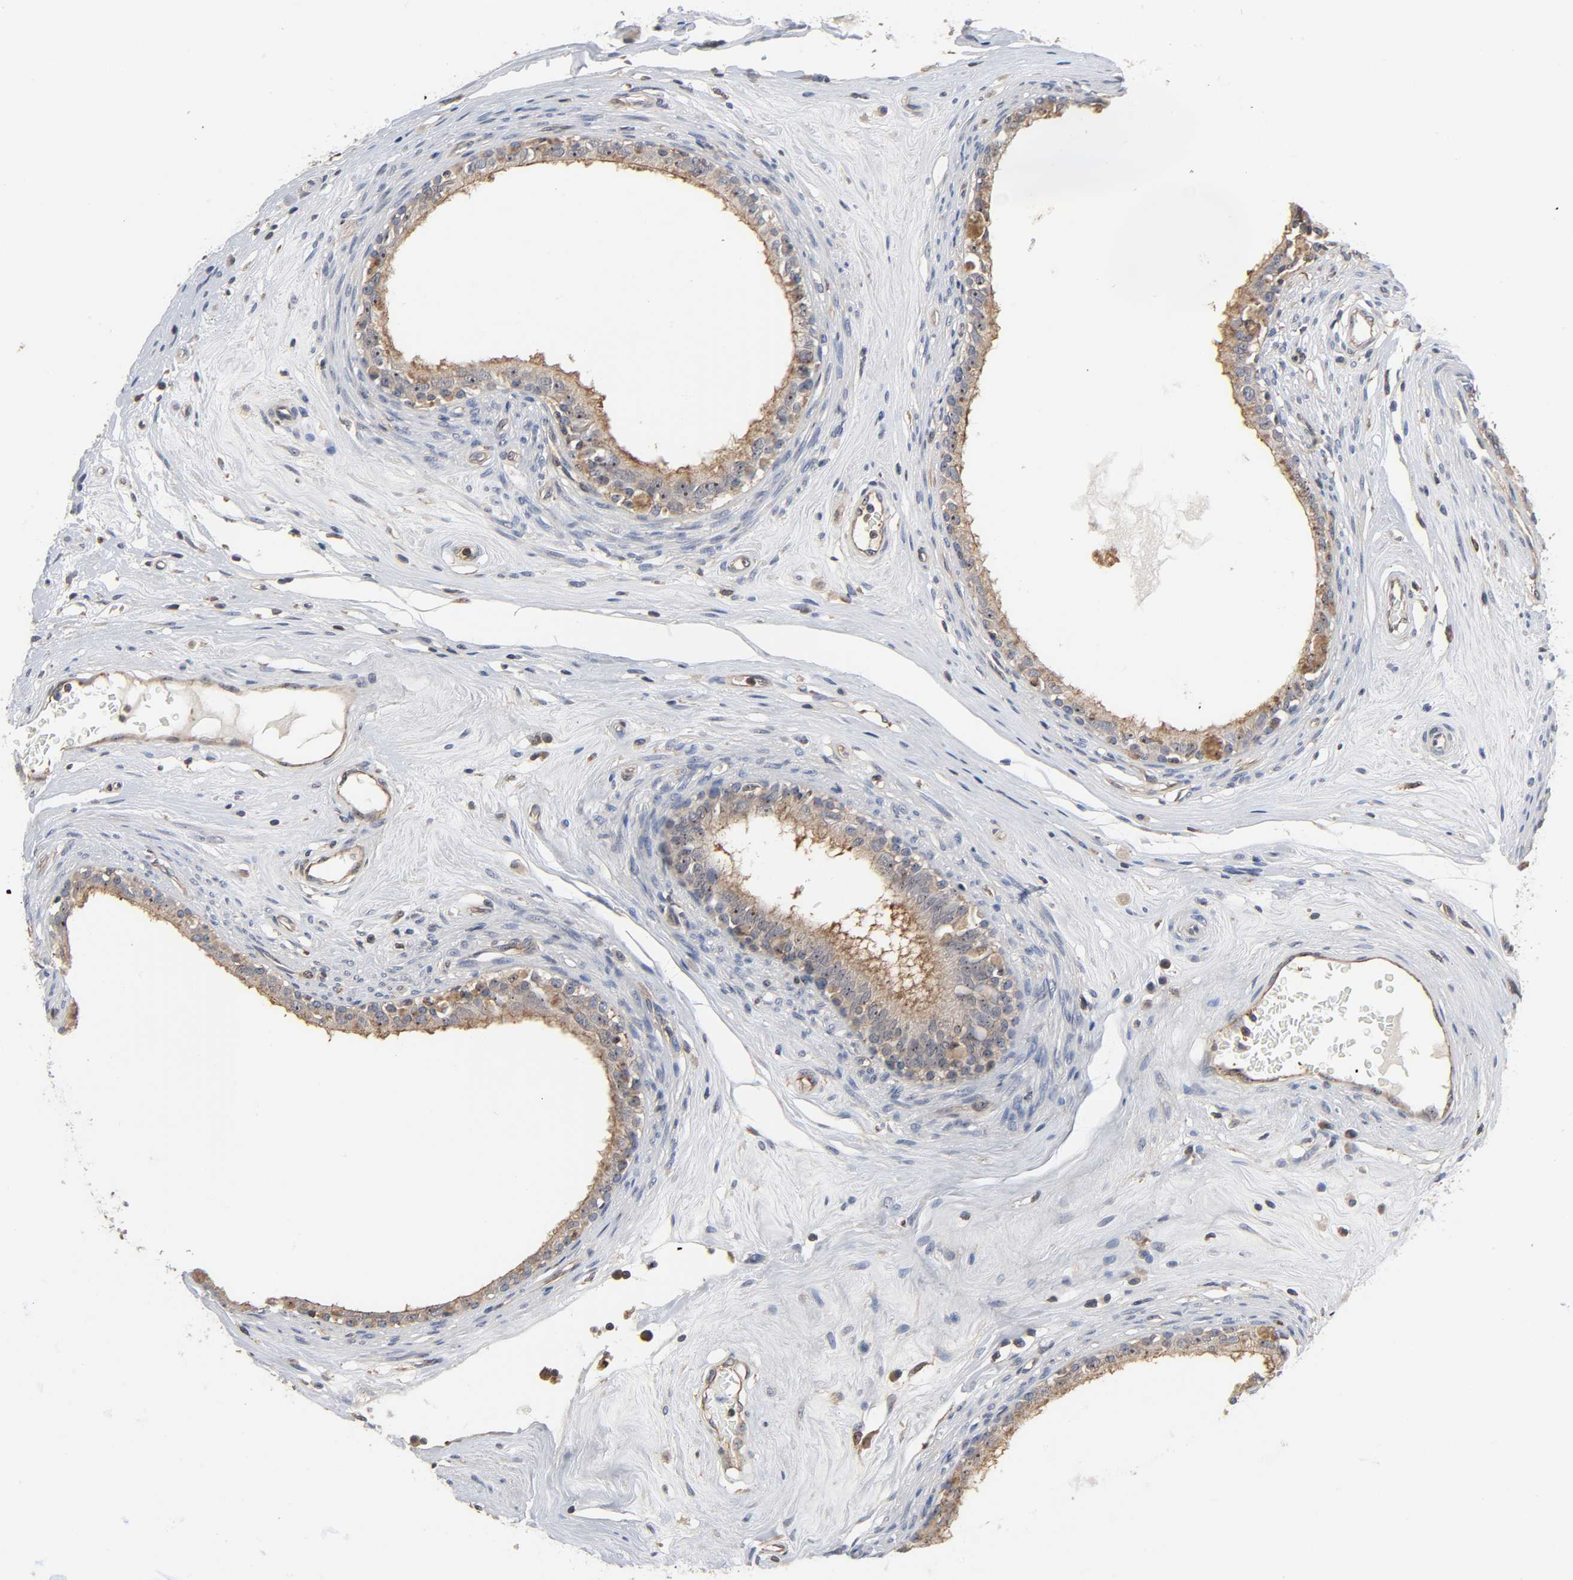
{"staining": {"intensity": "moderate", "quantity": ">75%", "location": "cytoplasmic/membranous,nuclear"}, "tissue": "epididymis", "cell_type": "Glandular cells", "image_type": "normal", "snomed": [{"axis": "morphology", "description": "Normal tissue, NOS"}, {"axis": "morphology", "description": "Inflammation, NOS"}, {"axis": "topography", "description": "Epididymis"}], "caption": "Moderate cytoplasmic/membranous,nuclear protein staining is seen in approximately >75% of glandular cells in epididymis.", "gene": "DDX10", "patient": {"sex": "male", "age": 84}}